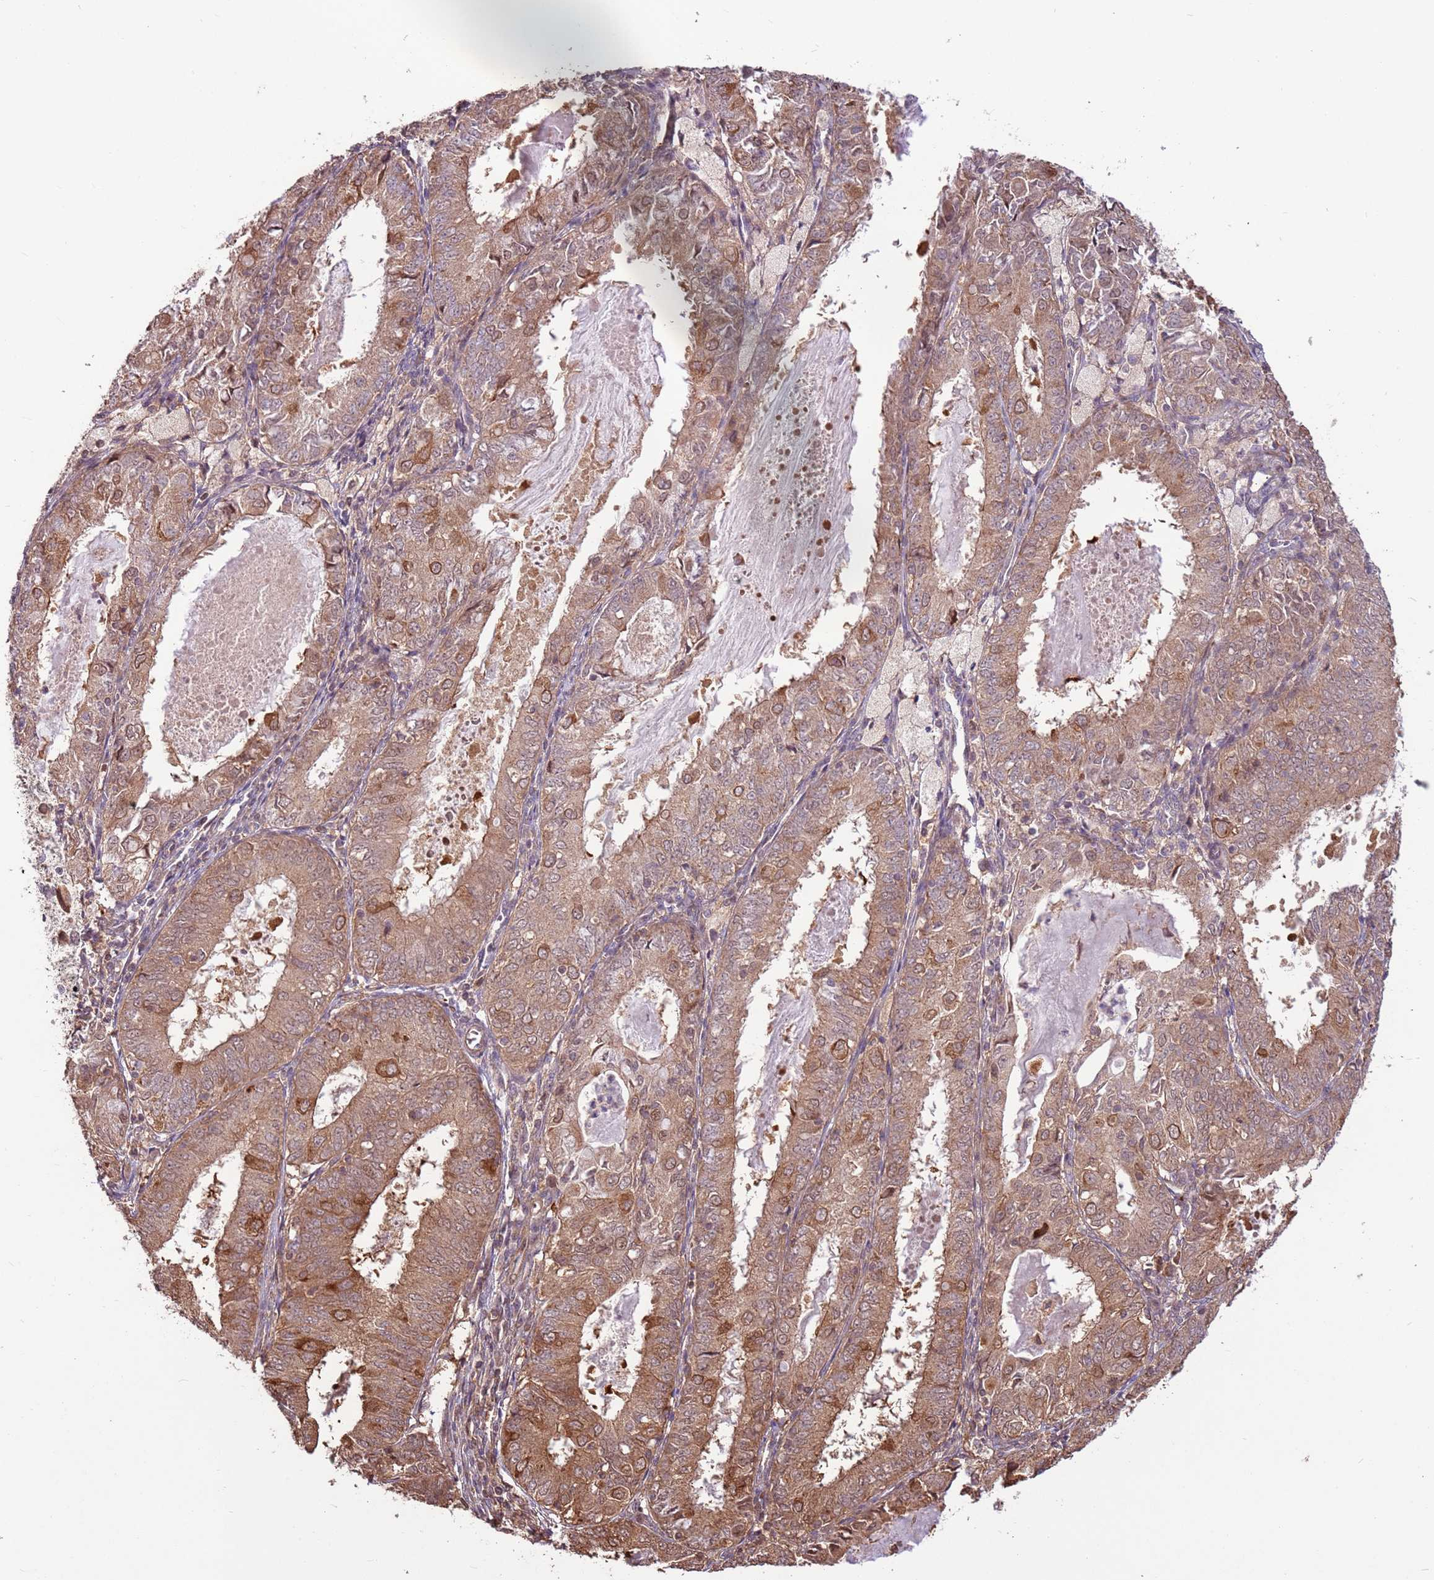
{"staining": {"intensity": "moderate", "quantity": ">75%", "location": "cytoplasmic/membranous"}, "tissue": "endometrial cancer", "cell_type": "Tumor cells", "image_type": "cancer", "snomed": [{"axis": "morphology", "description": "Adenocarcinoma, NOS"}, {"axis": "topography", "description": "Endometrium"}], "caption": "Immunohistochemical staining of endometrial cancer demonstrates medium levels of moderate cytoplasmic/membranous protein expression in approximately >75% of tumor cells.", "gene": "CCDC112", "patient": {"sex": "female", "age": 57}}